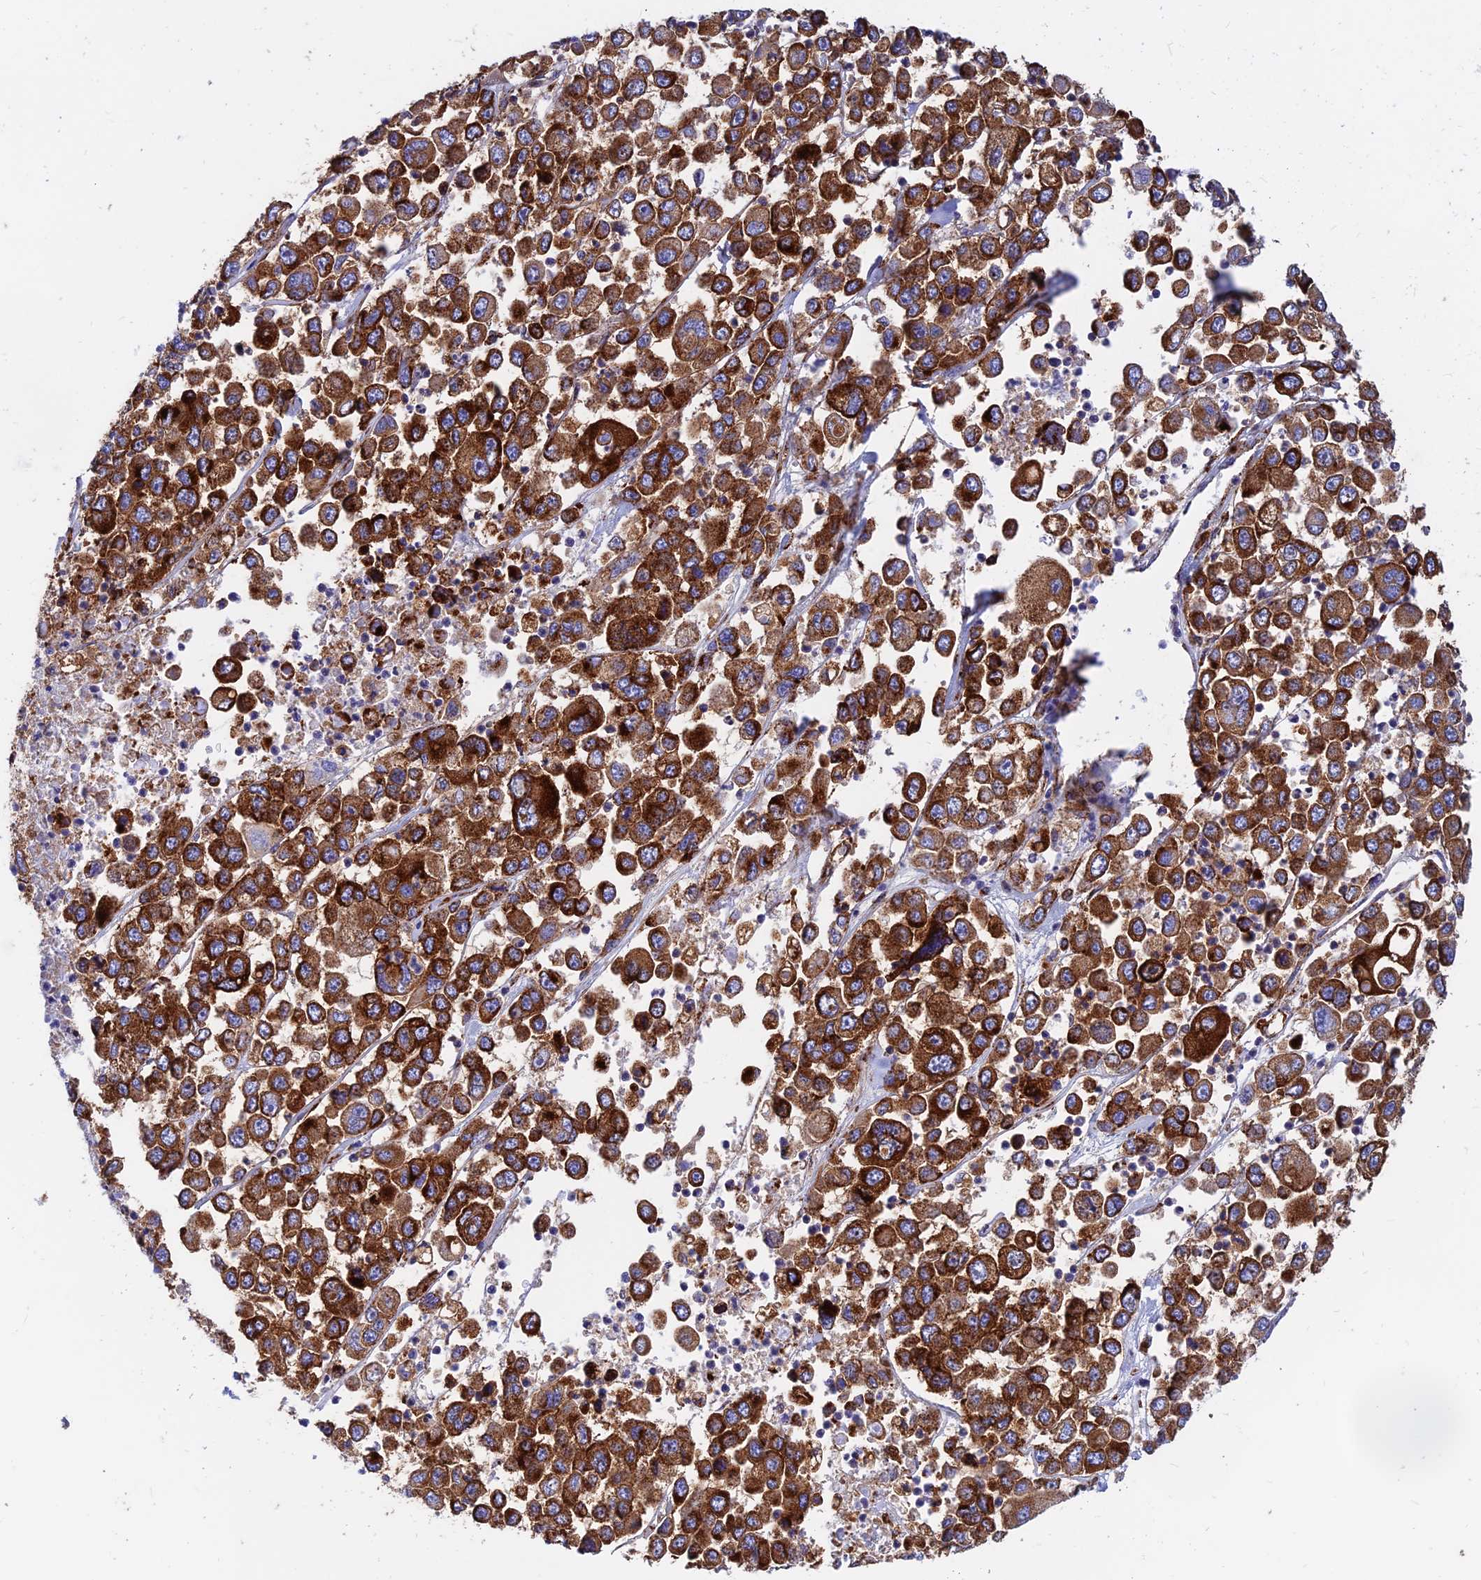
{"staining": {"intensity": "strong", "quantity": ">75%", "location": "cytoplasmic/membranous"}, "tissue": "melanoma", "cell_type": "Tumor cells", "image_type": "cancer", "snomed": [{"axis": "morphology", "description": "Malignant melanoma, Metastatic site"}, {"axis": "topography", "description": "Lymph node"}], "caption": "The immunohistochemical stain shows strong cytoplasmic/membranous expression in tumor cells of malignant melanoma (metastatic site) tissue.", "gene": "SPNS1", "patient": {"sex": "female", "age": 54}}